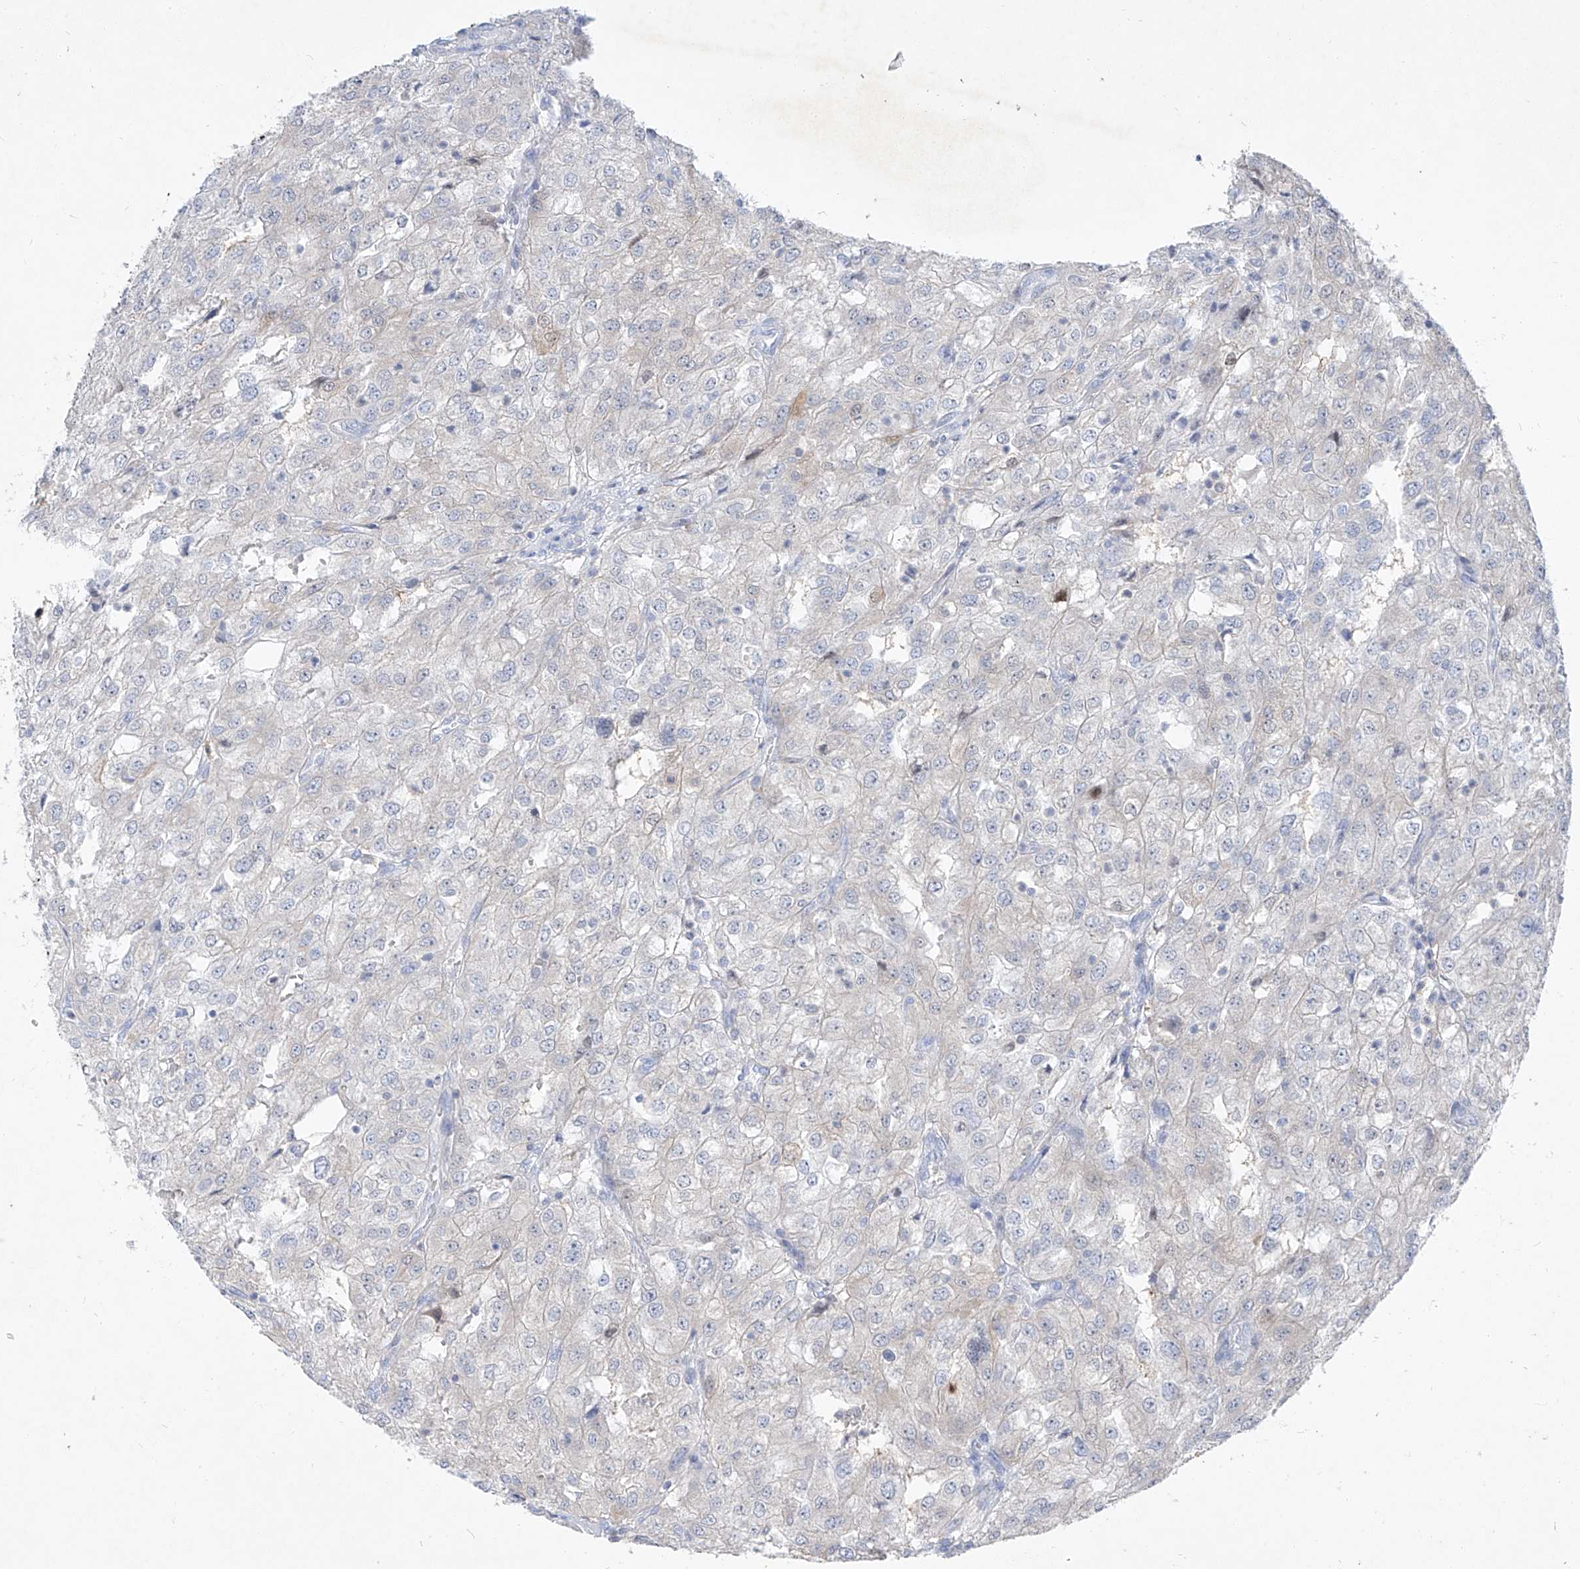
{"staining": {"intensity": "negative", "quantity": "none", "location": "none"}, "tissue": "renal cancer", "cell_type": "Tumor cells", "image_type": "cancer", "snomed": [{"axis": "morphology", "description": "Adenocarcinoma, NOS"}, {"axis": "topography", "description": "Kidney"}], "caption": "An IHC image of adenocarcinoma (renal) is shown. There is no staining in tumor cells of adenocarcinoma (renal).", "gene": "UFL1", "patient": {"sex": "female", "age": 54}}